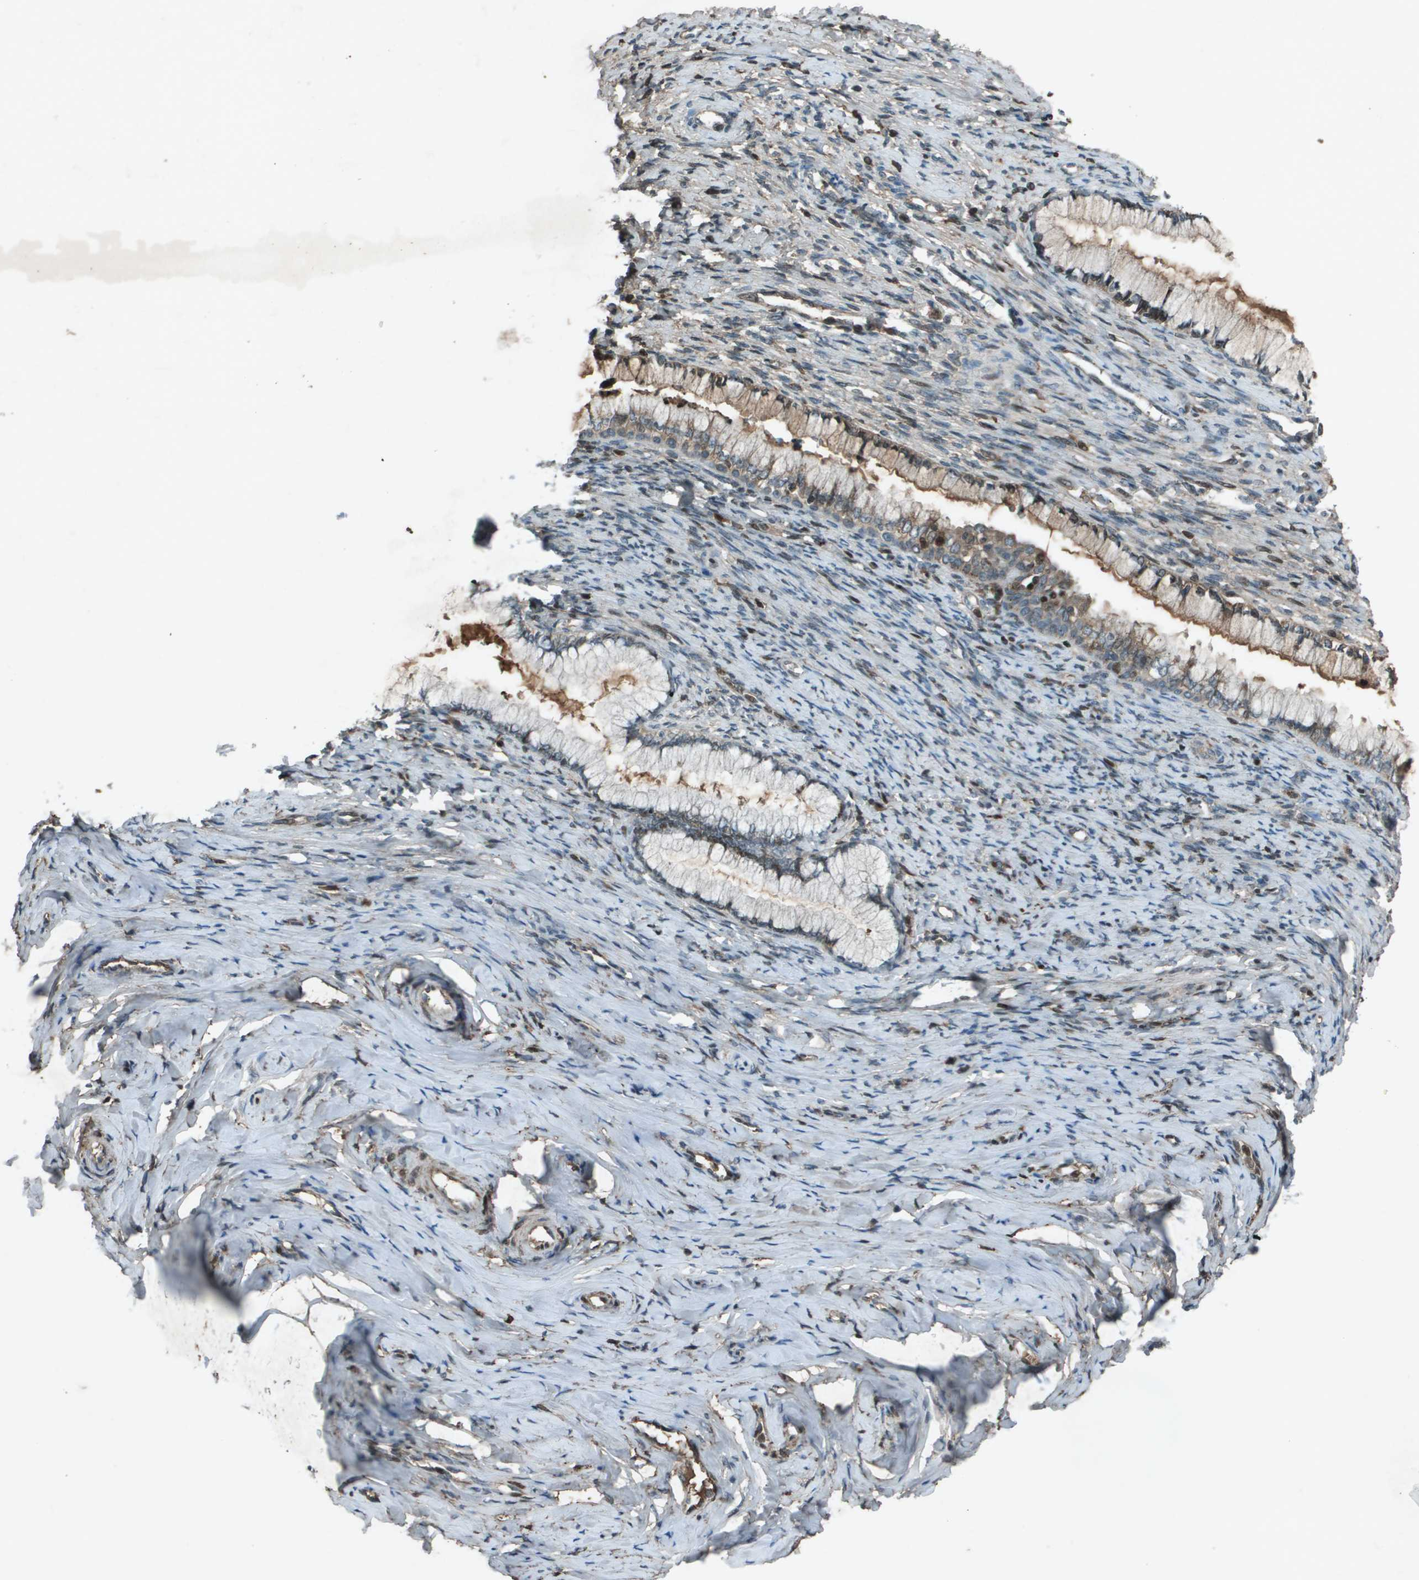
{"staining": {"intensity": "weak", "quantity": ">75%", "location": "cytoplasmic/membranous"}, "tissue": "cervical cancer", "cell_type": "Tumor cells", "image_type": "cancer", "snomed": [{"axis": "morphology", "description": "Squamous cell carcinoma, NOS"}, {"axis": "topography", "description": "Cervix"}], "caption": "There is low levels of weak cytoplasmic/membranous expression in tumor cells of squamous cell carcinoma (cervical), as demonstrated by immunohistochemical staining (brown color).", "gene": "CXCL12", "patient": {"sex": "female", "age": 63}}